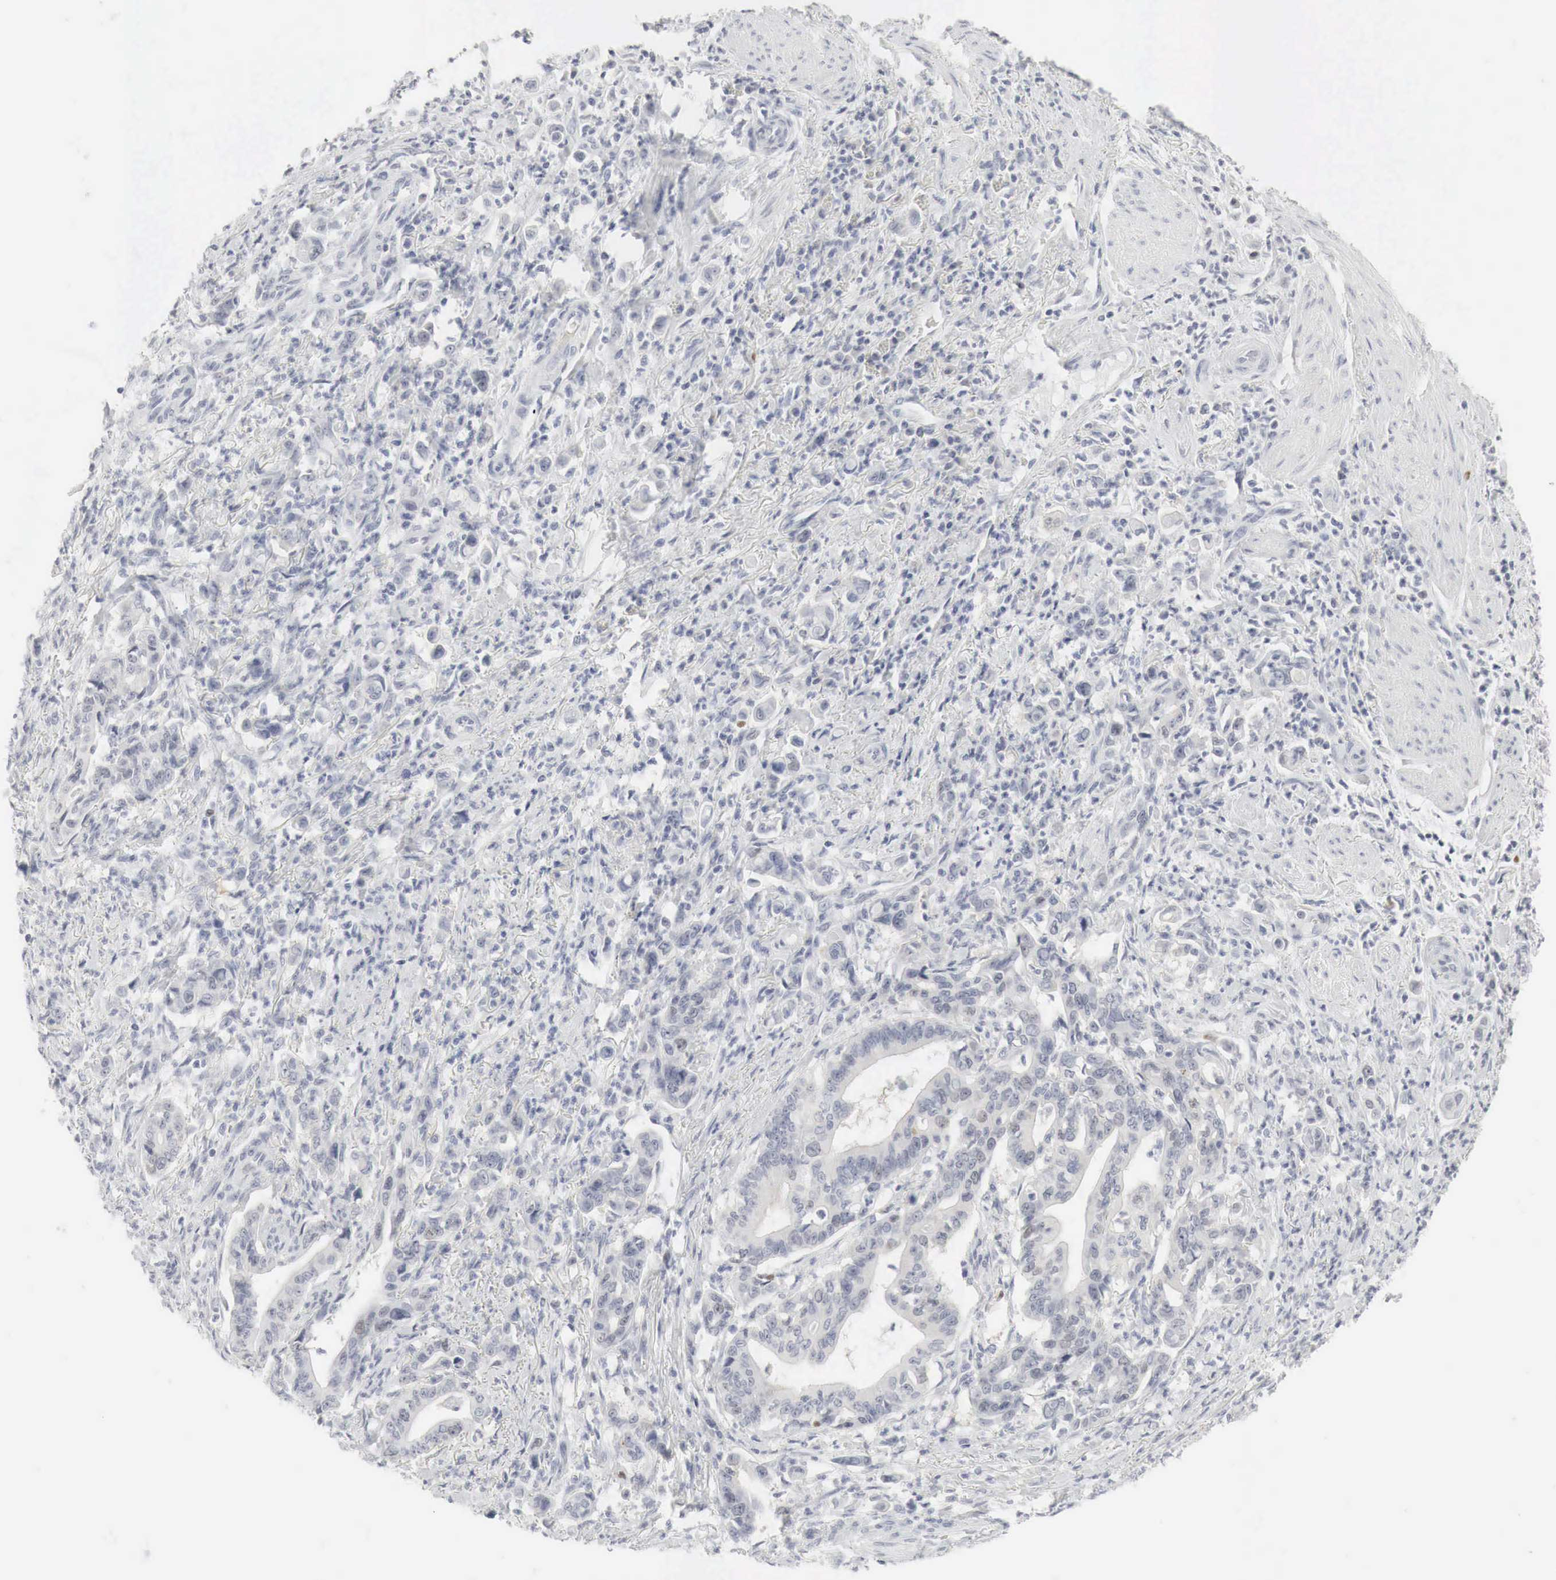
{"staining": {"intensity": "weak", "quantity": "<25%", "location": "cytoplasmic/membranous,nuclear"}, "tissue": "stomach cancer", "cell_type": "Tumor cells", "image_type": "cancer", "snomed": [{"axis": "morphology", "description": "Adenocarcinoma, NOS"}, {"axis": "topography", "description": "Stomach"}], "caption": "Tumor cells show no significant staining in stomach cancer.", "gene": "TP63", "patient": {"sex": "female", "age": 76}}